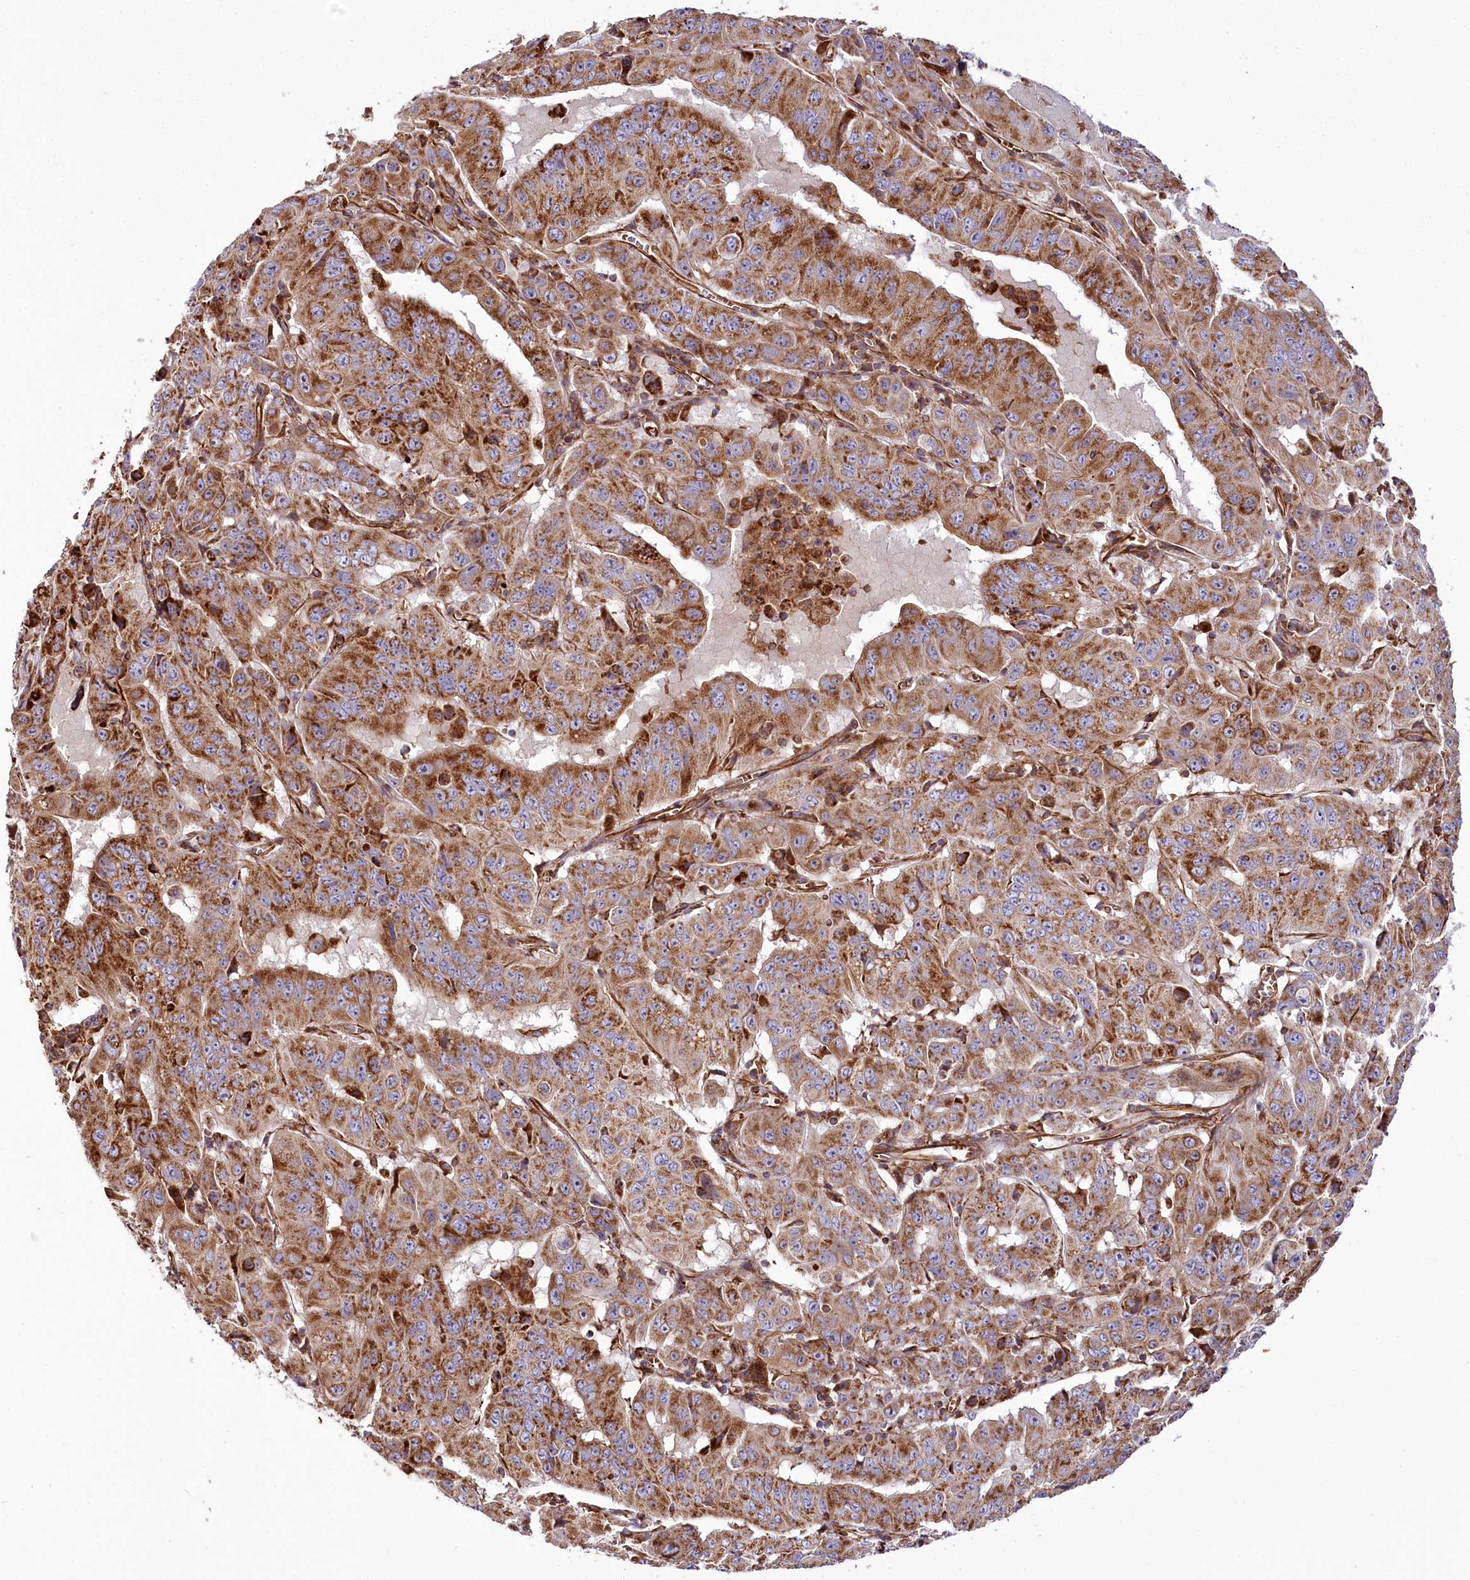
{"staining": {"intensity": "strong", "quantity": ">75%", "location": "cytoplasmic/membranous"}, "tissue": "pancreatic cancer", "cell_type": "Tumor cells", "image_type": "cancer", "snomed": [{"axis": "morphology", "description": "Adenocarcinoma, NOS"}, {"axis": "topography", "description": "Pancreas"}], "caption": "Immunohistochemical staining of human pancreatic cancer reveals high levels of strong cytoplasmic/membranous expression in about >75% of tumor cells. The staining was performed using DAB (3,3'-diaminobenzidine), with brown indicating positive protein expression. Nuclei are stained blue with hematoxylin.", "gene": "THUMPD3", "patient": {"sex": "male", "age": 63}}